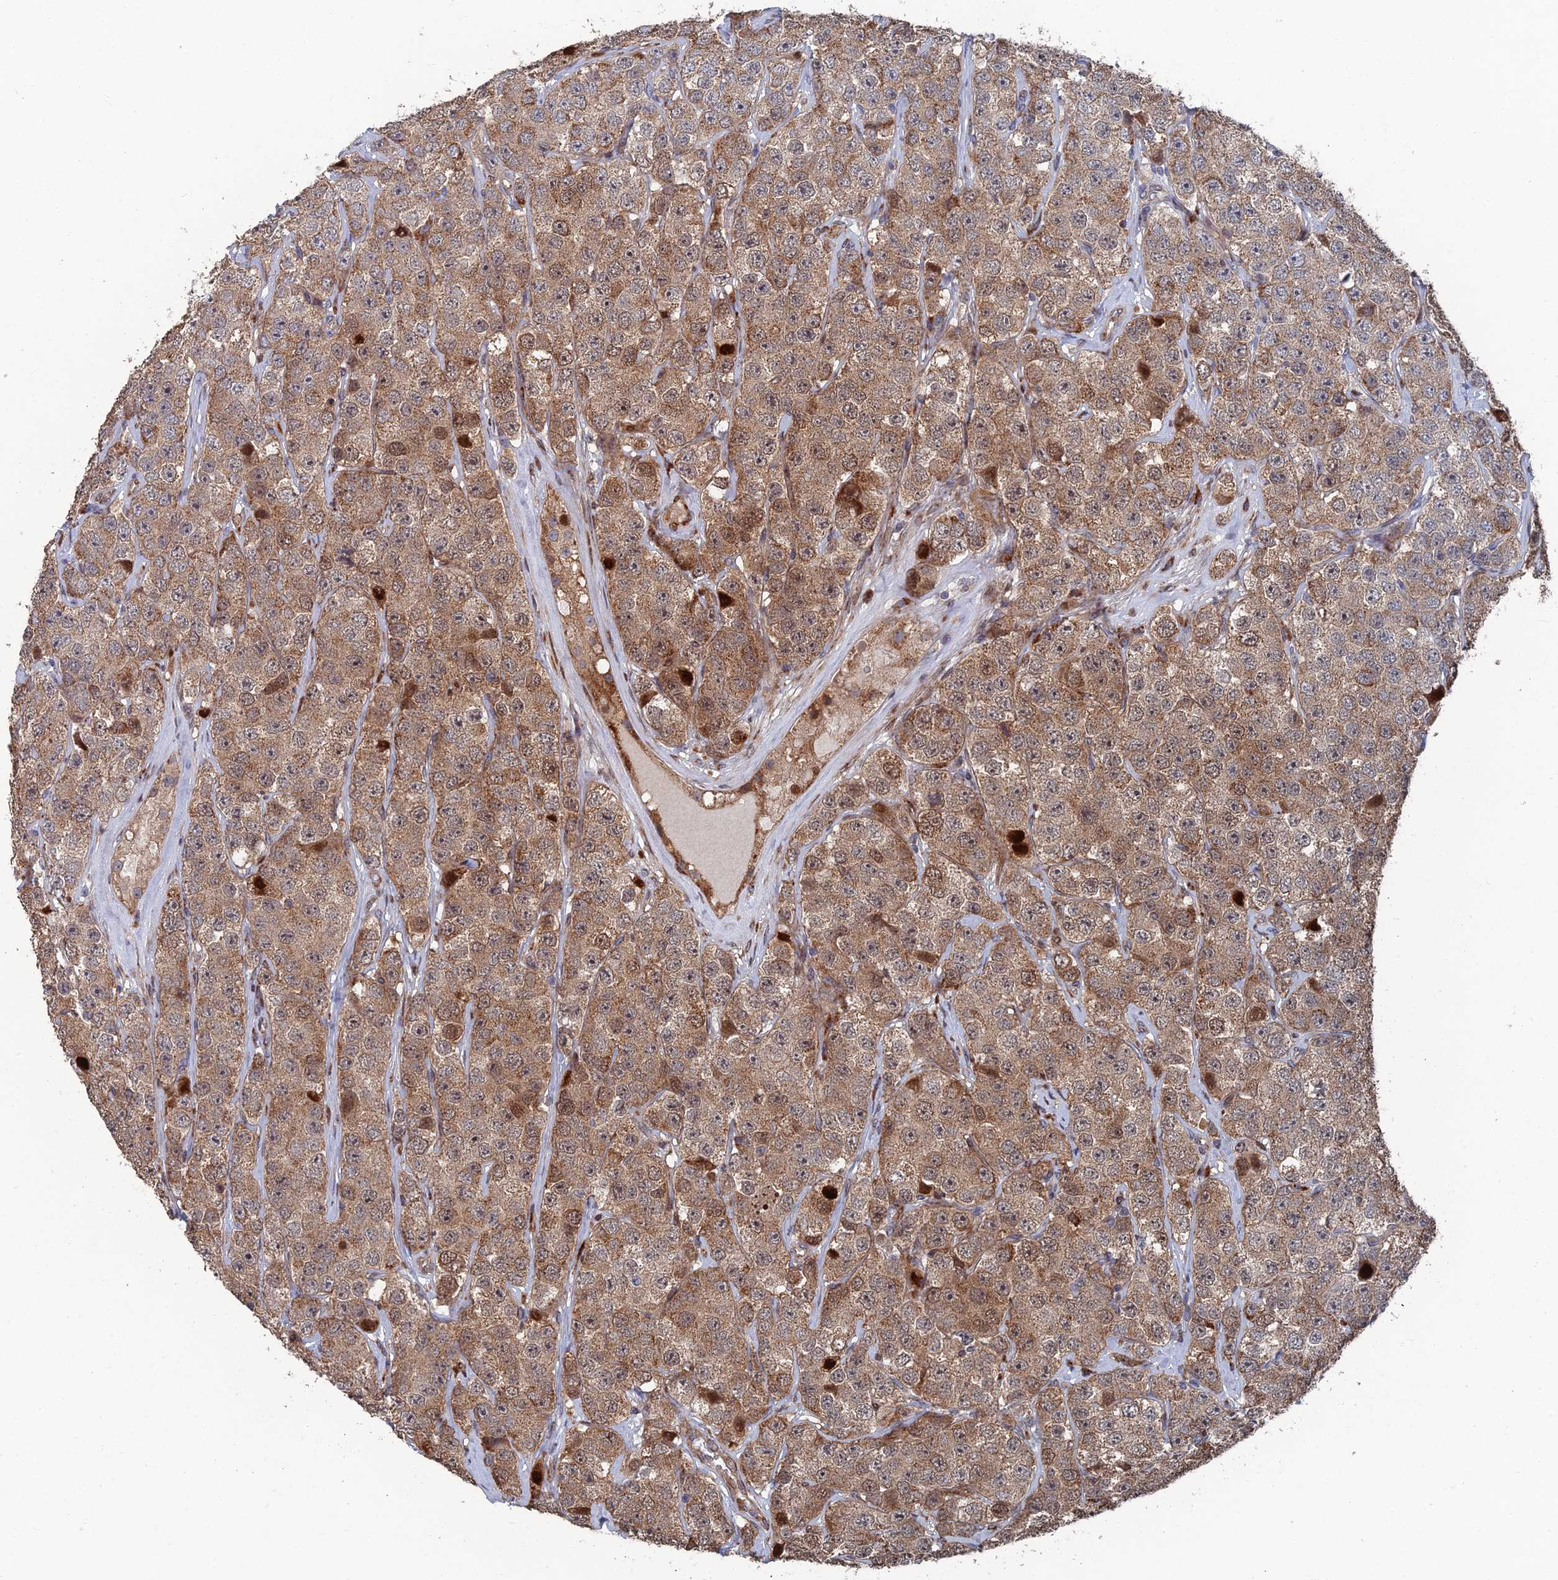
{"staining": {"intensity": "moderate", "quantity": ">75%", "location": "cytoplasmic/membranous"}, "tissue": "testis cancer", "cell_type": "Tumor cells", "image_type": "cancer", "snomed": [{"axis": "morphology", "description": "Seminoma, NOS"}, {"axis": "topography", "description": "Testis"}], "caption": "Moderate cytoplasmic/membranous positivity is appreciated in about >75% of tumor cells in testis cancer (seminoma).", "gene": "GTF2IRD1", "patient": {"sex": "male", "age": 28}}